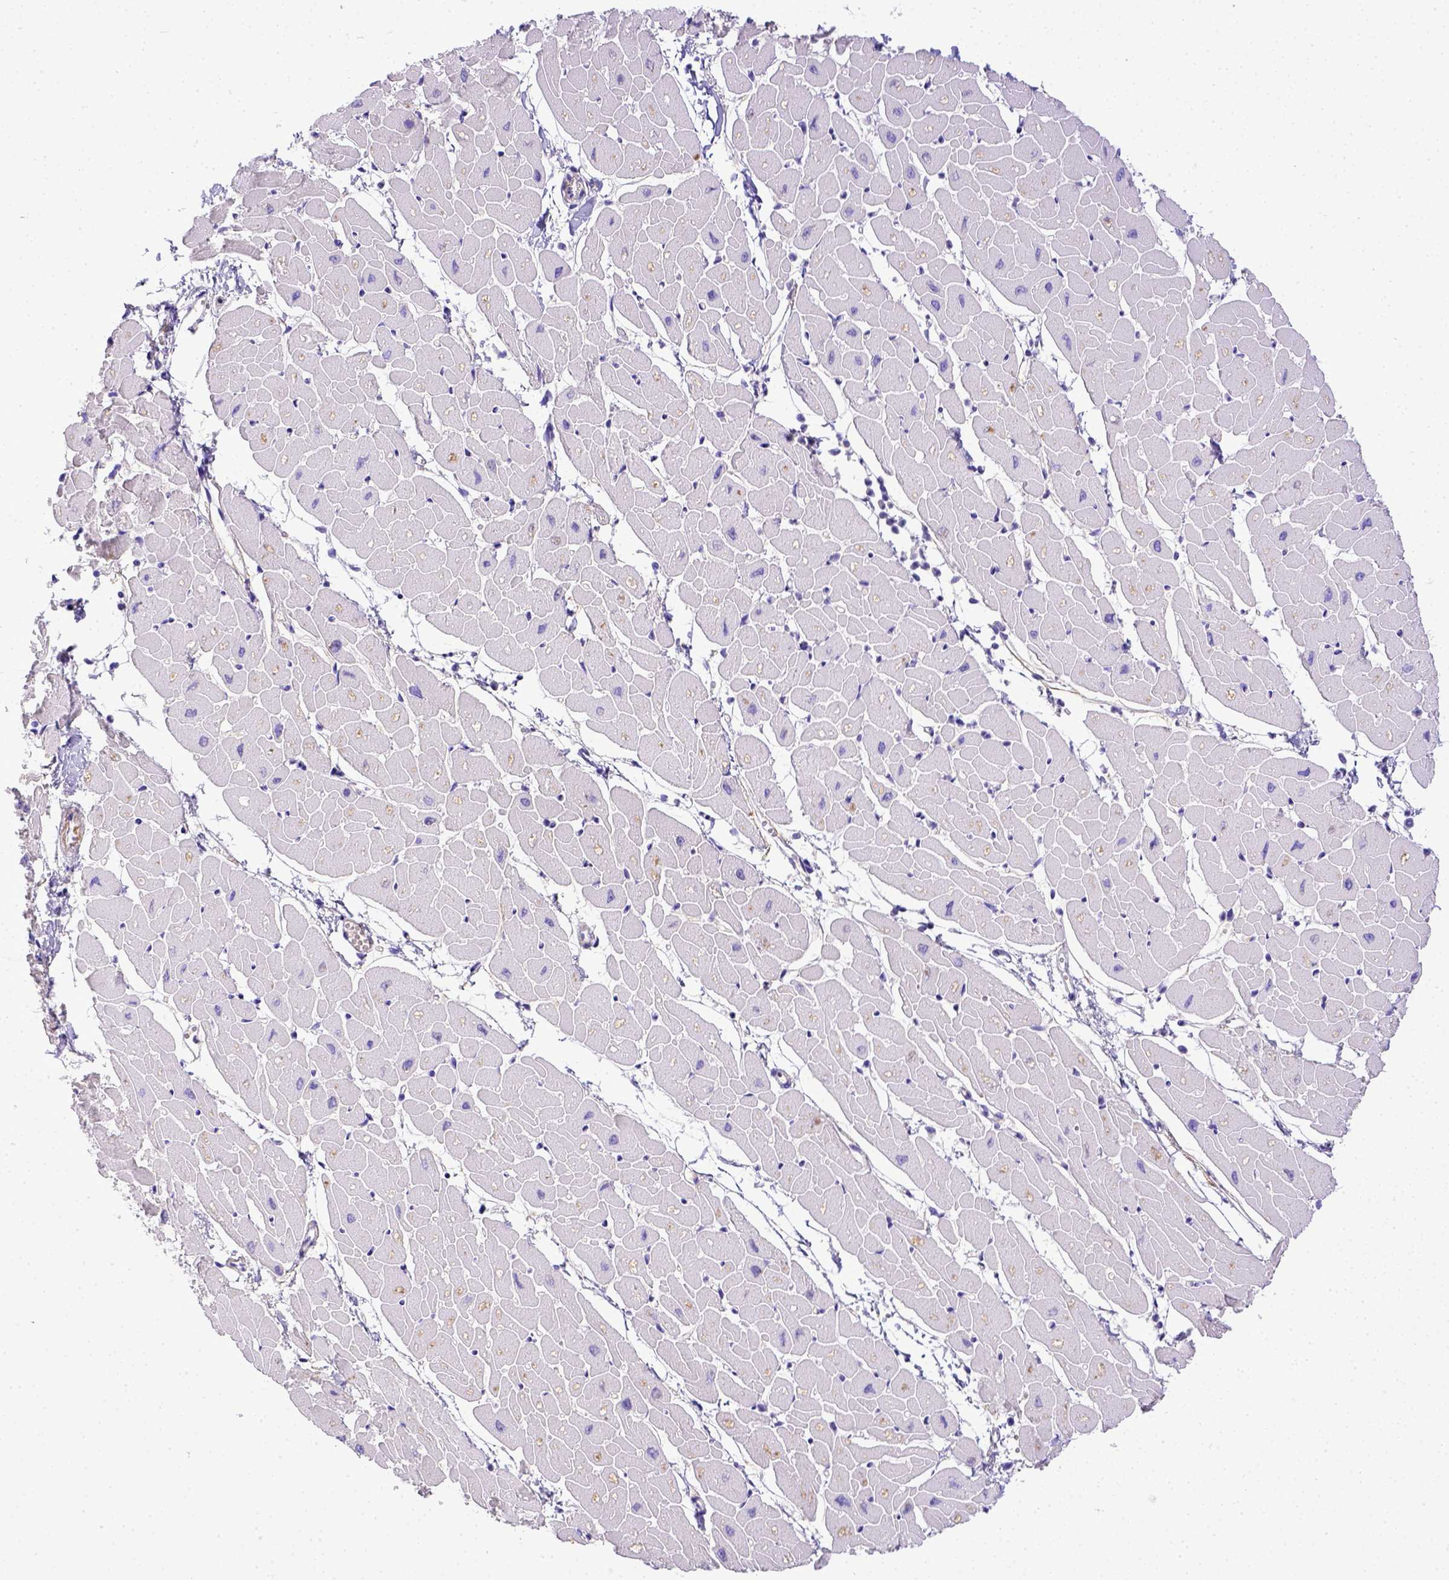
{"staining": {"intensity": "negative", "quantity": "none", "location": "none"}, "tissue": "heart muscle", "cell_type": "Cardiomyocytes", "image_type": "normal", "snomed": [{"axis": "morphology", "description": "Normal tissue, NOS"}, {"axis": "topography", "description": "Heart"}], "caption": "Immunohistochemical staining of normal human heart muscle reveals no significant positivity in cardiomyocytes.", "gene": "BTN1A1", "patient": {"sex": "male", "age": 57}}